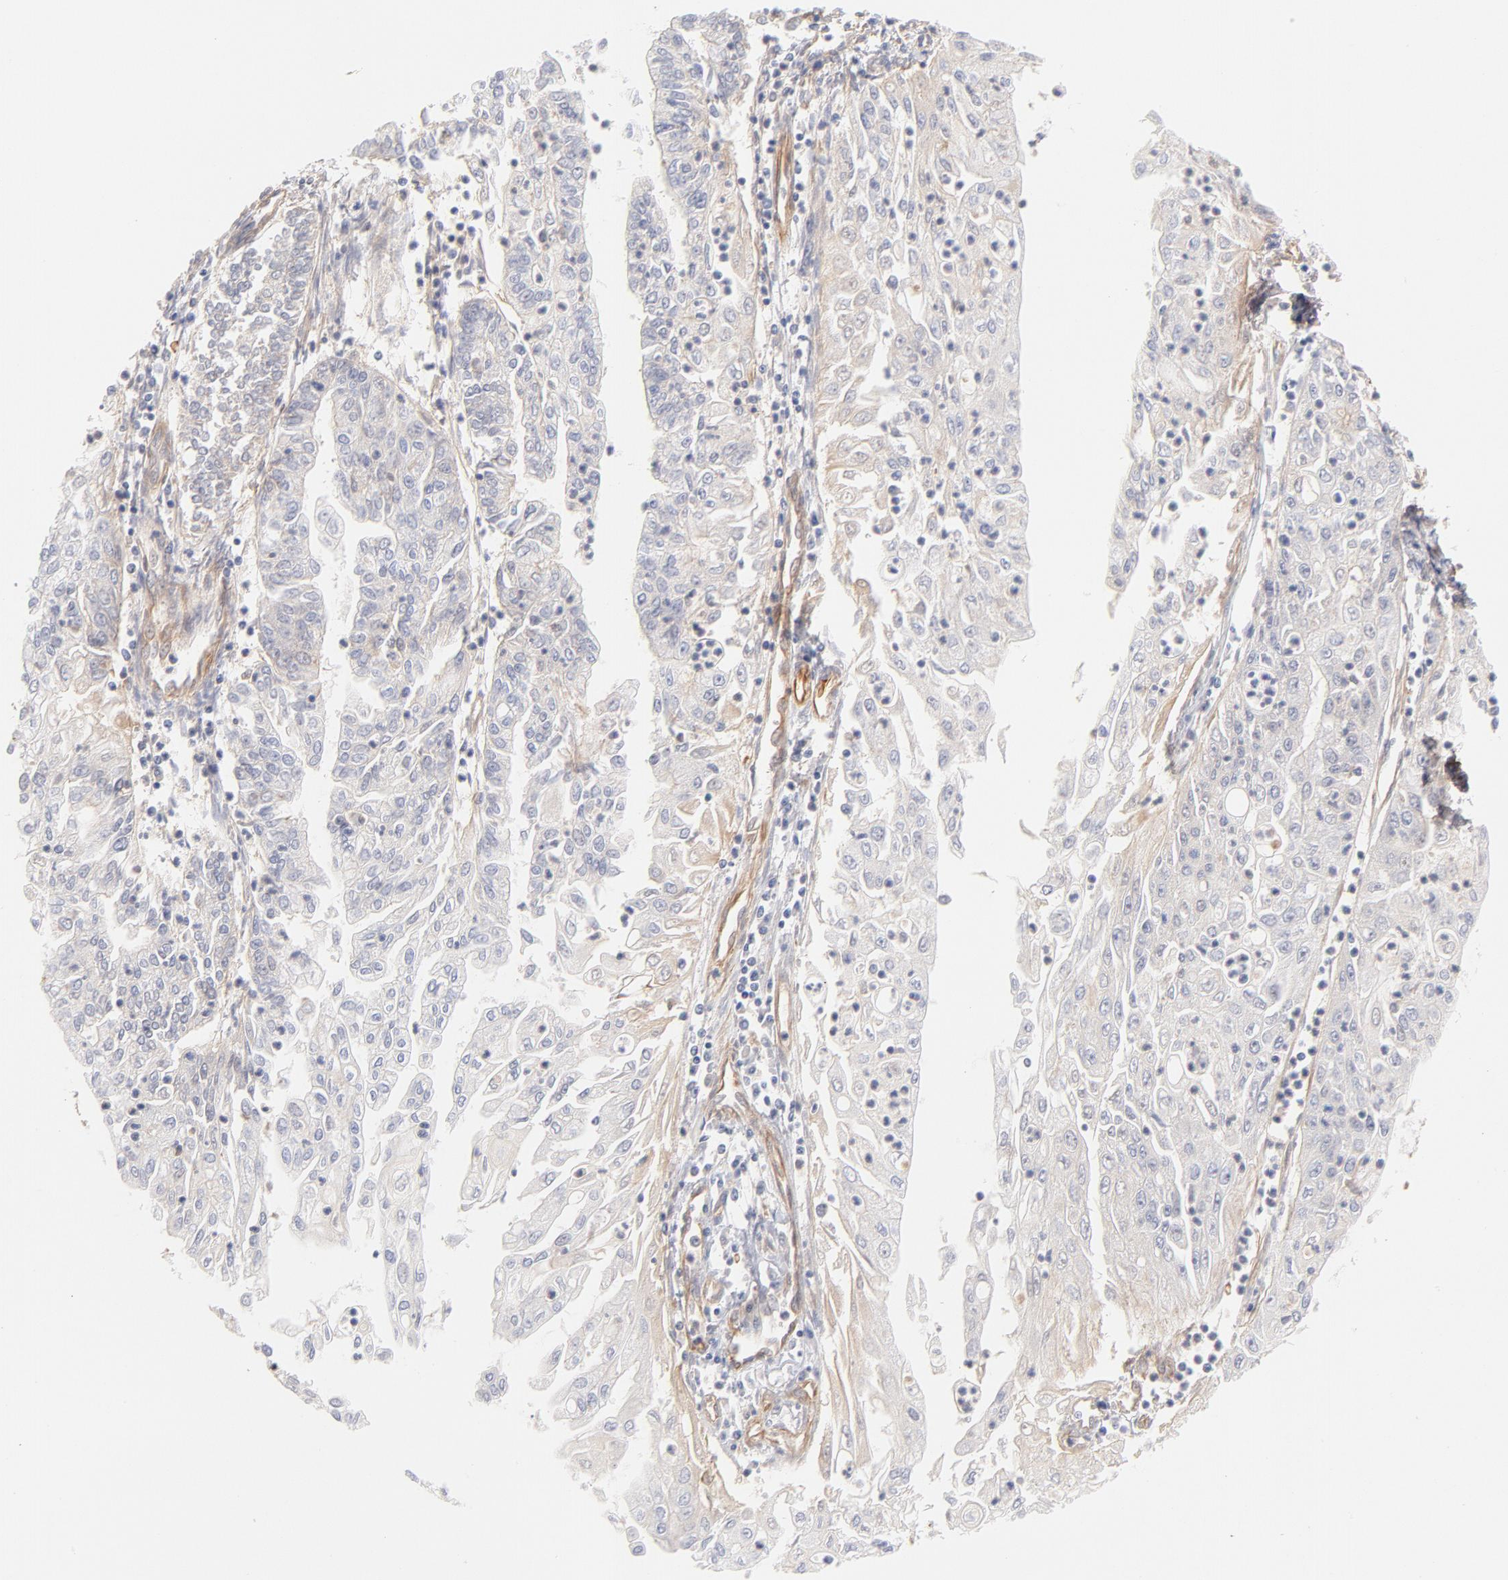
{"staining": {"intensity": "negative", "quantity": "none", "location": "none"}, "tissue": "endometrial cancer", "cell_type": "Tumor cells", "image_type": "cancer", "snomed": [{"axis": "morphology", "description": "Adenocarcinoma, NOS"}, {"axis": "topography", "description": "Endometrium"}], "caption": "The histopathology image reveals no significant staining in tumor cells of endometrial adenocarcinoma.", "gene": "LDLRAP1", "patient": {"sex": "female", "age": 75}}